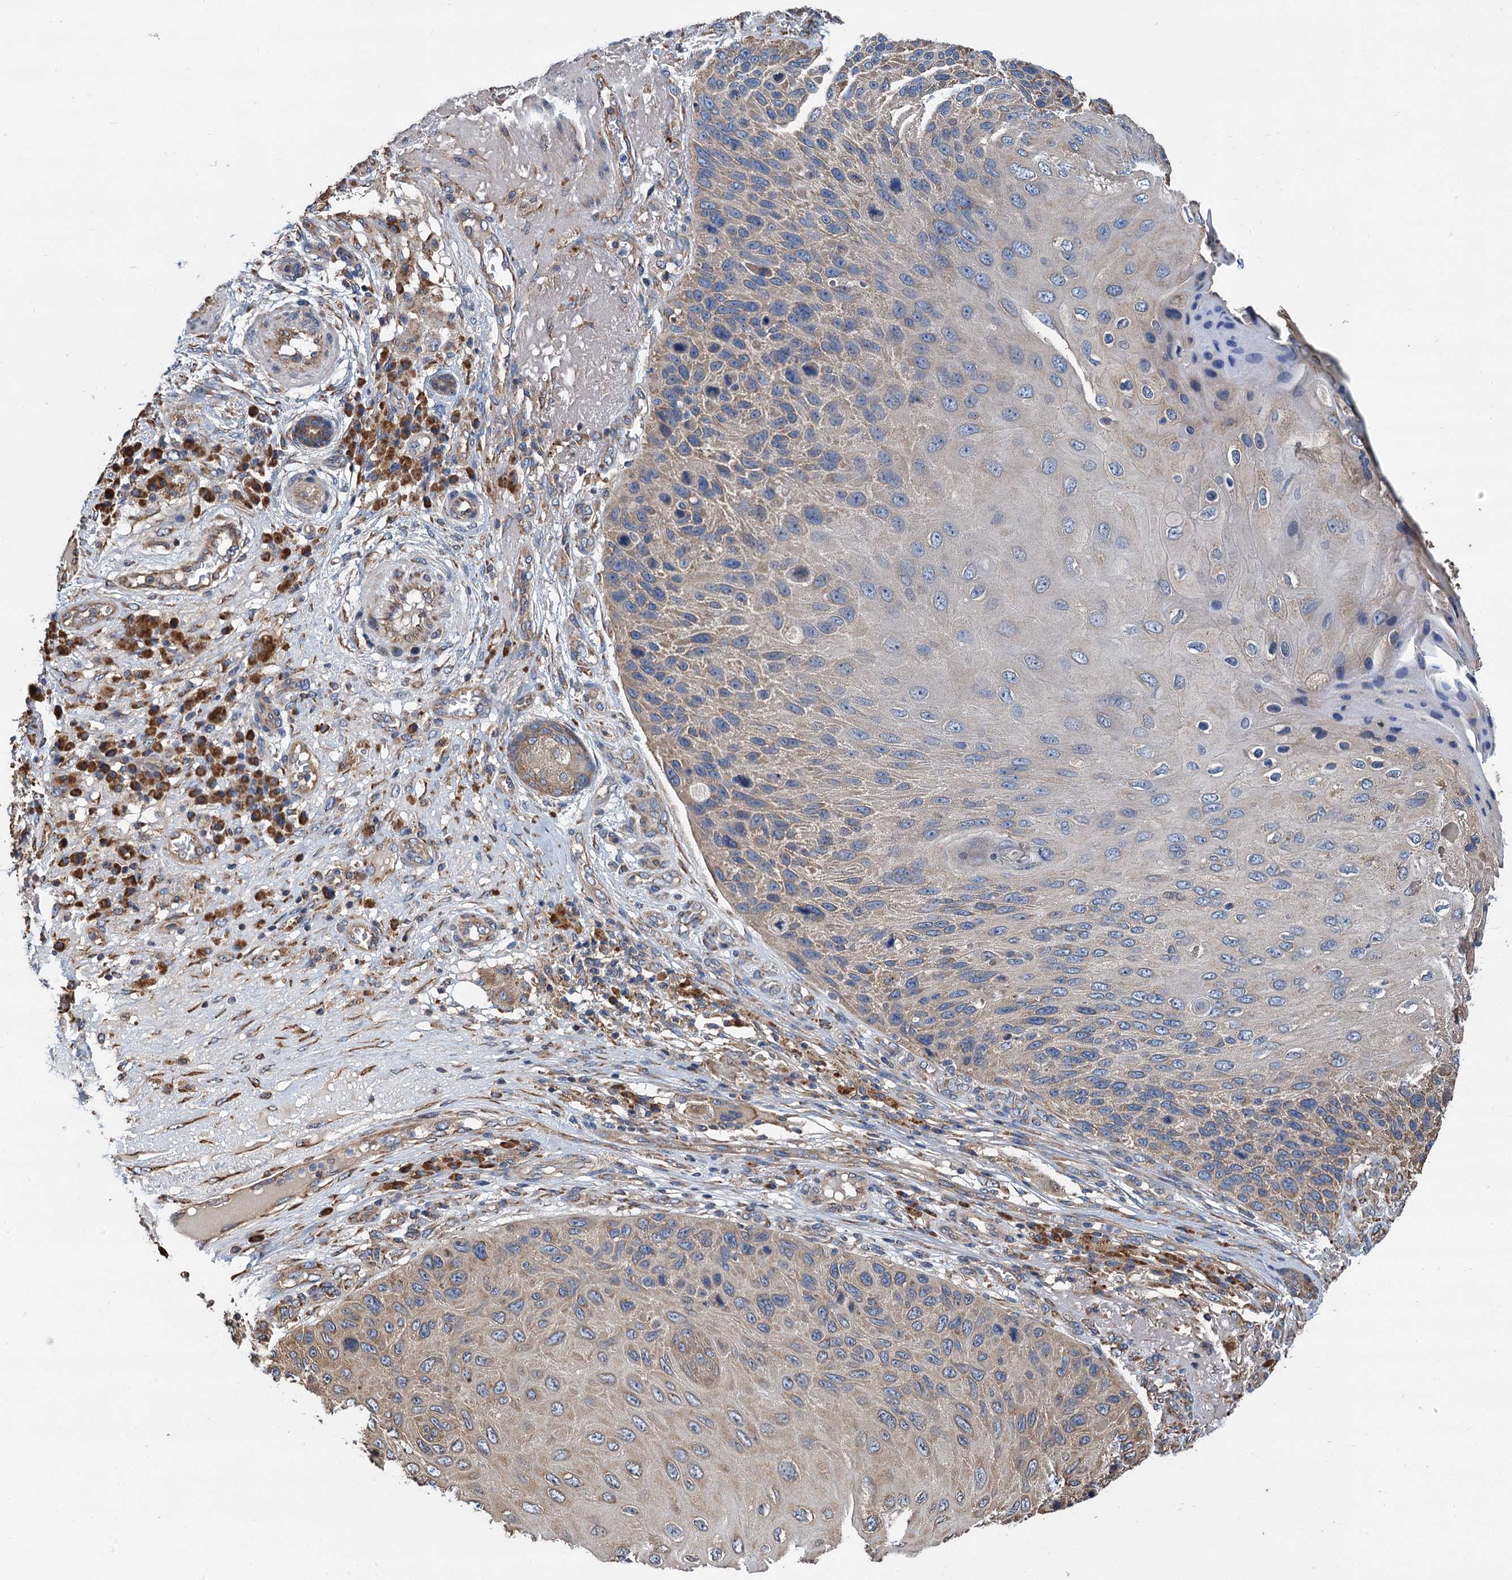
{"staining": {"intensity": "weak", "quantity": "25%-75%", "location": "cytoplasmic/membranous"}, "tissue": "skin cancer", "cell_type": "Tumor cells", "image_type": "cancer", "snomed": [{"axis": "morphology", "description": "Squamous cell carcinoma, NOS"}, {"axis": "topography", "description": "Skin"}], "caption": "IHC (DAB) staining of human skin cancer (squamous cell carcinoma) reveals weak cytoplasmic/membranous protein staining in approximately 25%-75% of tumor cells.", "gene": "LINS1", "patient": {"sex": "female", "age": 88}}